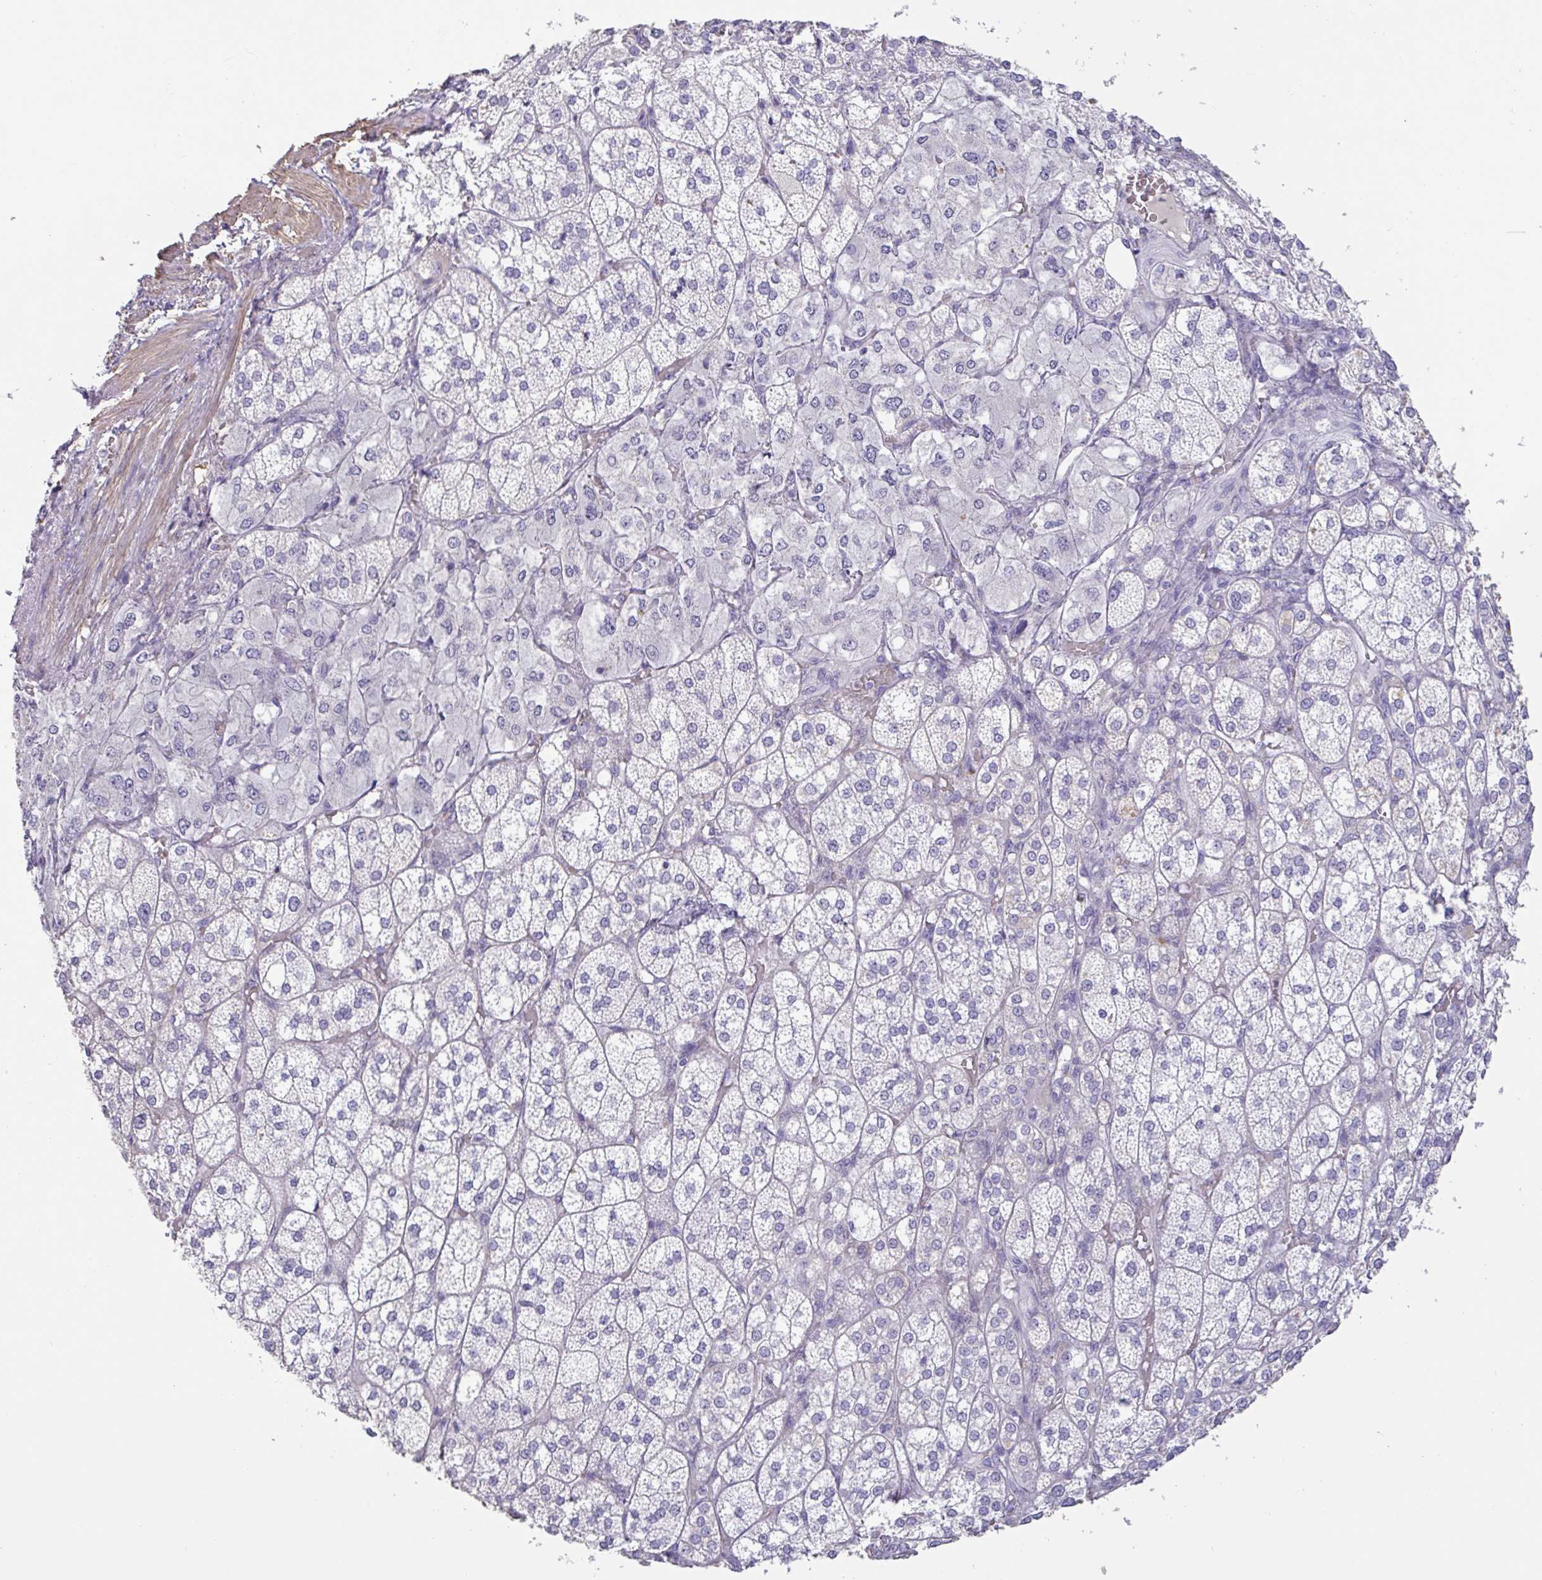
{"staining": {"intensity": "negative", "quantity": "none", "location": "none"}, "tissue": "adrenal gland", "cell_type": "Glandular cells", "image_type": "normal", "snomed": [{"axis": "morphology", "description": "Normal tissue, NOS"}, {"axis": "topography", "description": "Adrenal gland"}], "caption": "This is an immunohistochemistry (IHC) image of benign human adrenal gland. There is no positivity in glandular cells.", "gene": "PYGM", "patient": {"sex": "female", "age": 60}}